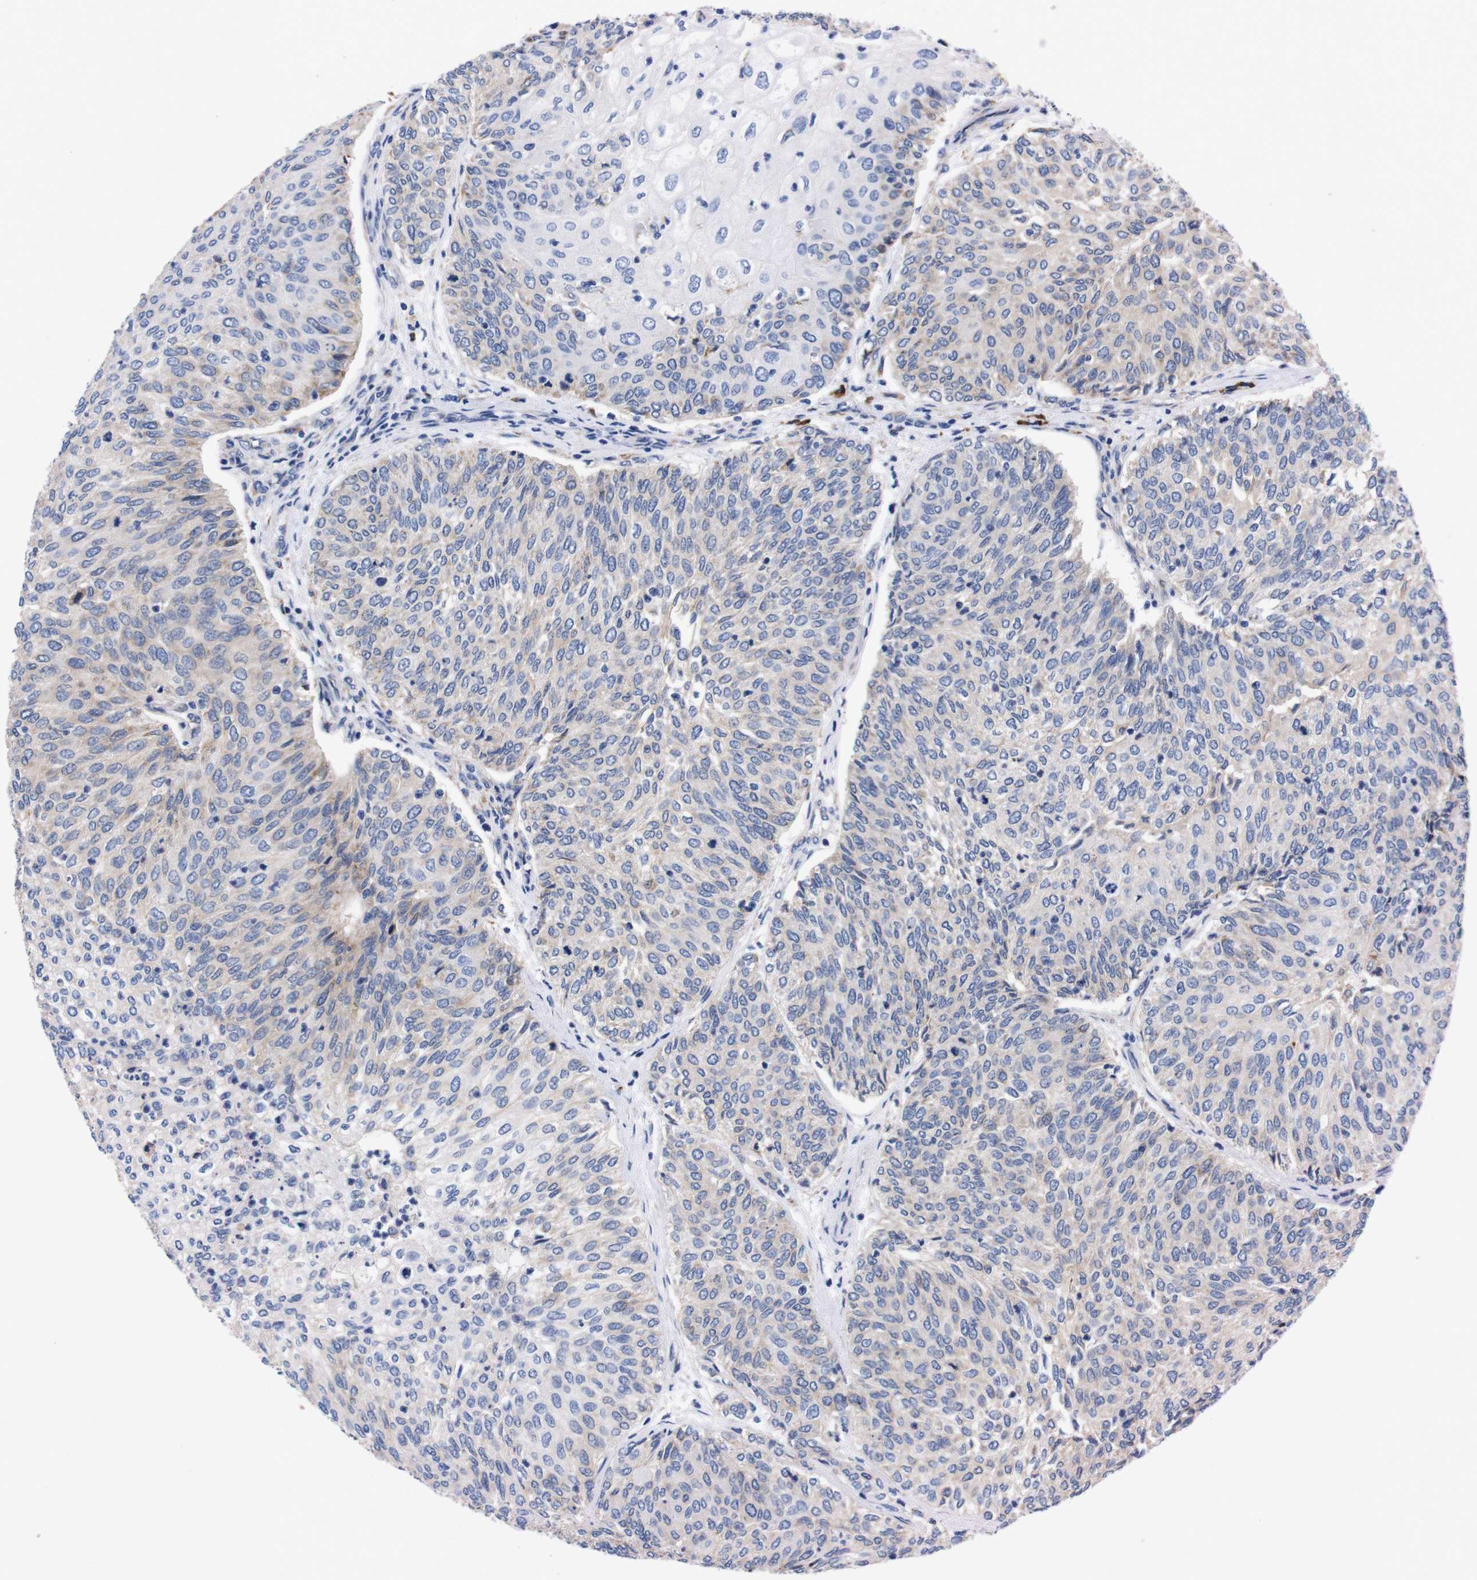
{"staining": {"intensity": "weak", "quantity": "<25%", "location": "cytoplasmic/membranous"}, "tissue": "urothelial cancer", "cell_type": "Tumor cells", "image_type": "cancer", "snomed": [{"axis": "morphology", "description": "Urothelial carcinoma, Low grade"}, {"axis": "topography", "description": "Urinary bladder"}], "caption": "A histopathology image of human urothelial carcinoma (low-grade) is negative for staining in tumor cells.", "gene": "NEBL", "patient": {"sex": "female", "age": 79}}